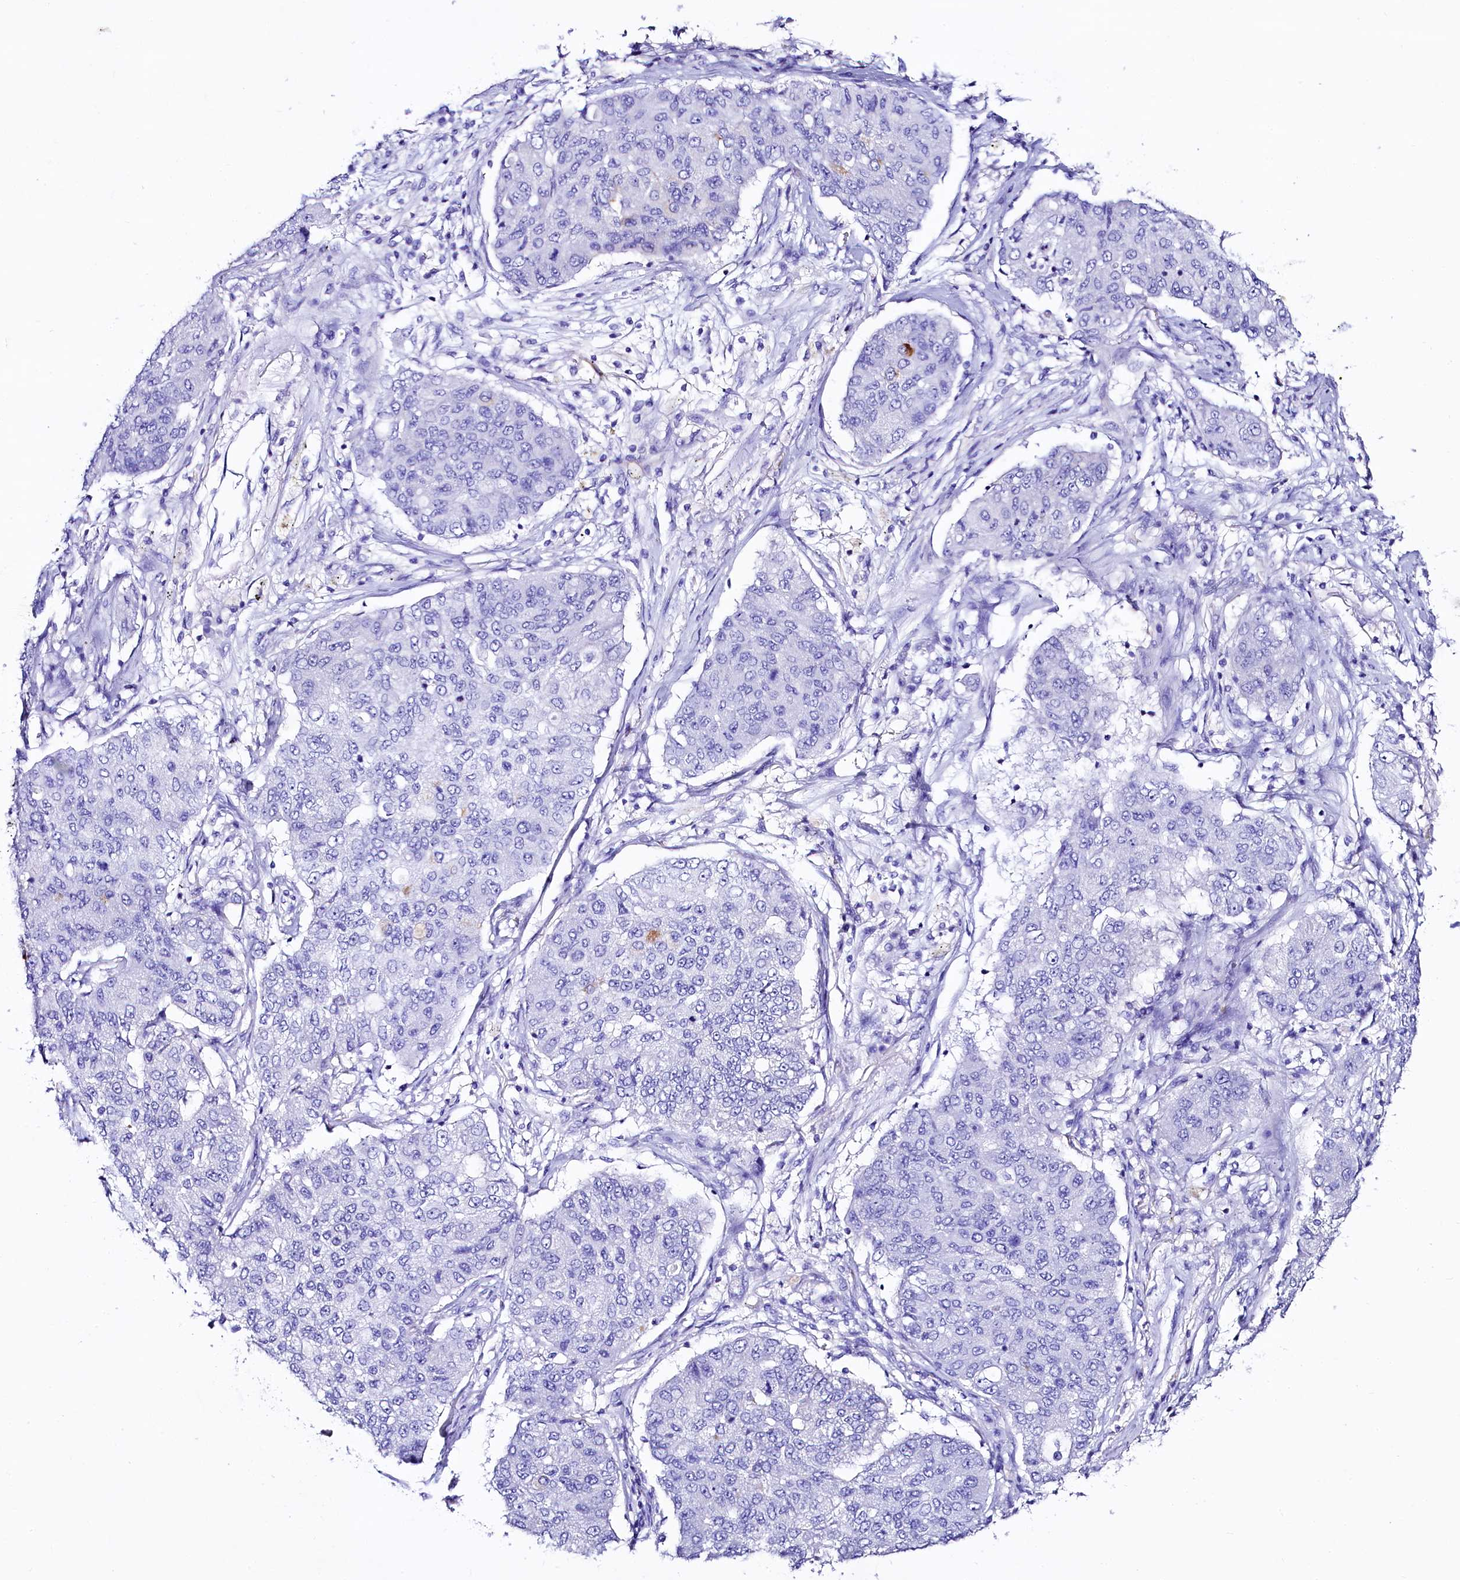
{"staining": {"intensity": "negative", "quantity": "none", "location": "none"}, "tissue": "lung cancer", "cell_type": "Tumor cells", "image_type": "cancer", "snomed": [{"axis": "morphology", "description": "Squamous cell carcinoma, NOS"}, {"axis": "topography", "description": "Lung"}], "caption": "Squamous cell carcinoma (lung) stained for a protein using immunohistochemistry demonstrates no positivity tumor cells.", "gene": "RBP3", "patient": {"sex": "male", "age": 74}}